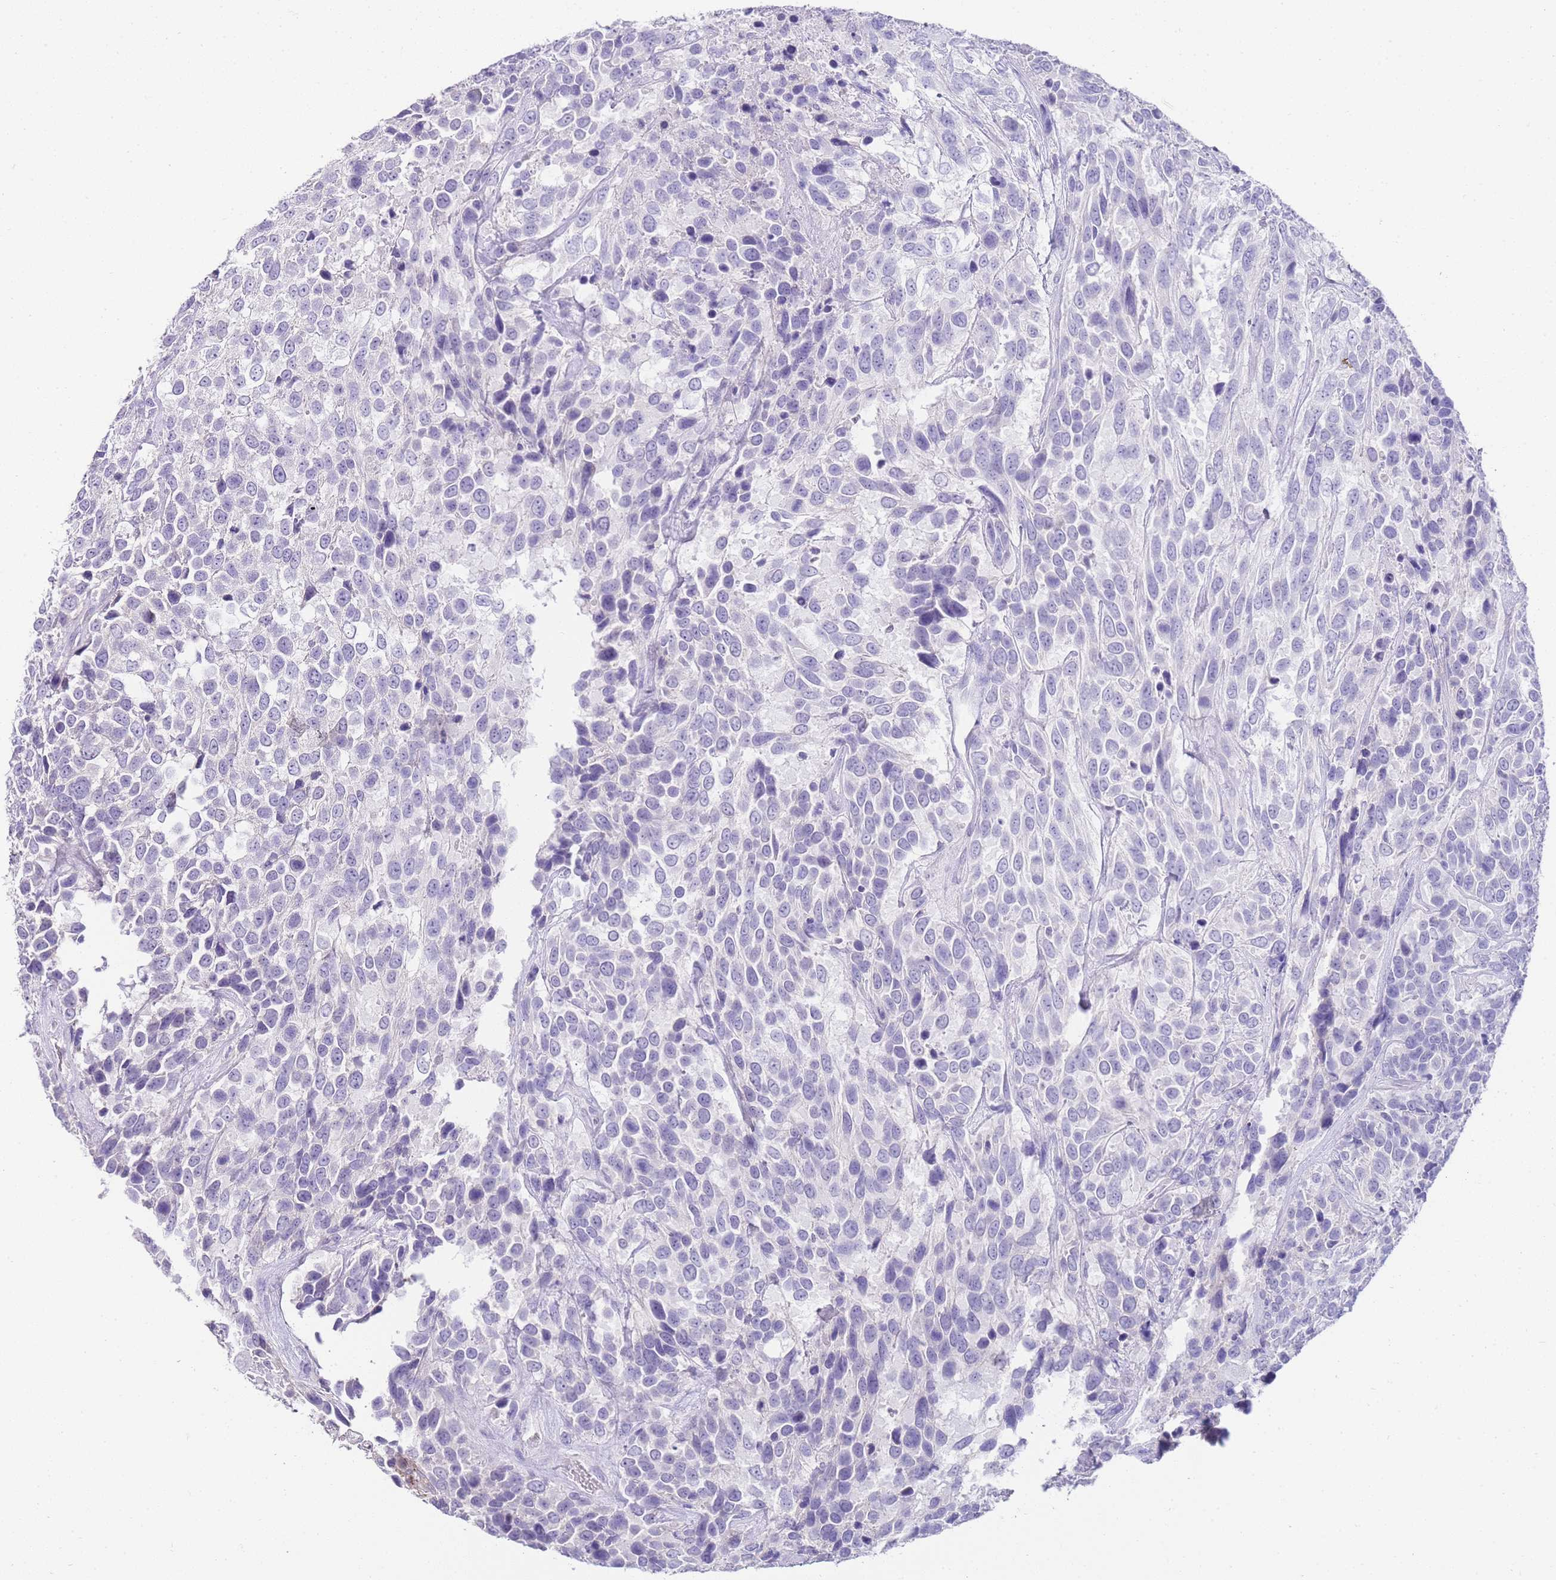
{"staining": {"intensity": "negative", "quantity": "none", "location": "none"}, "tissue": "urothelial cancer", "cell_type": "Tumor cells", "image_type": "cancer", "snomed": [{"axis": "morphology", "description": "Urothelial carcinoma, High grade"}, {"axis": "topography", "description": "Urinary bladder"}], "caption": "This is a histopathology image of IHC staining of urothelial carcinoma (high-grade), which shows no positivity in tumor cells.", "gene": "DPP4", "patient": {"sex": "female", "age": 70}}